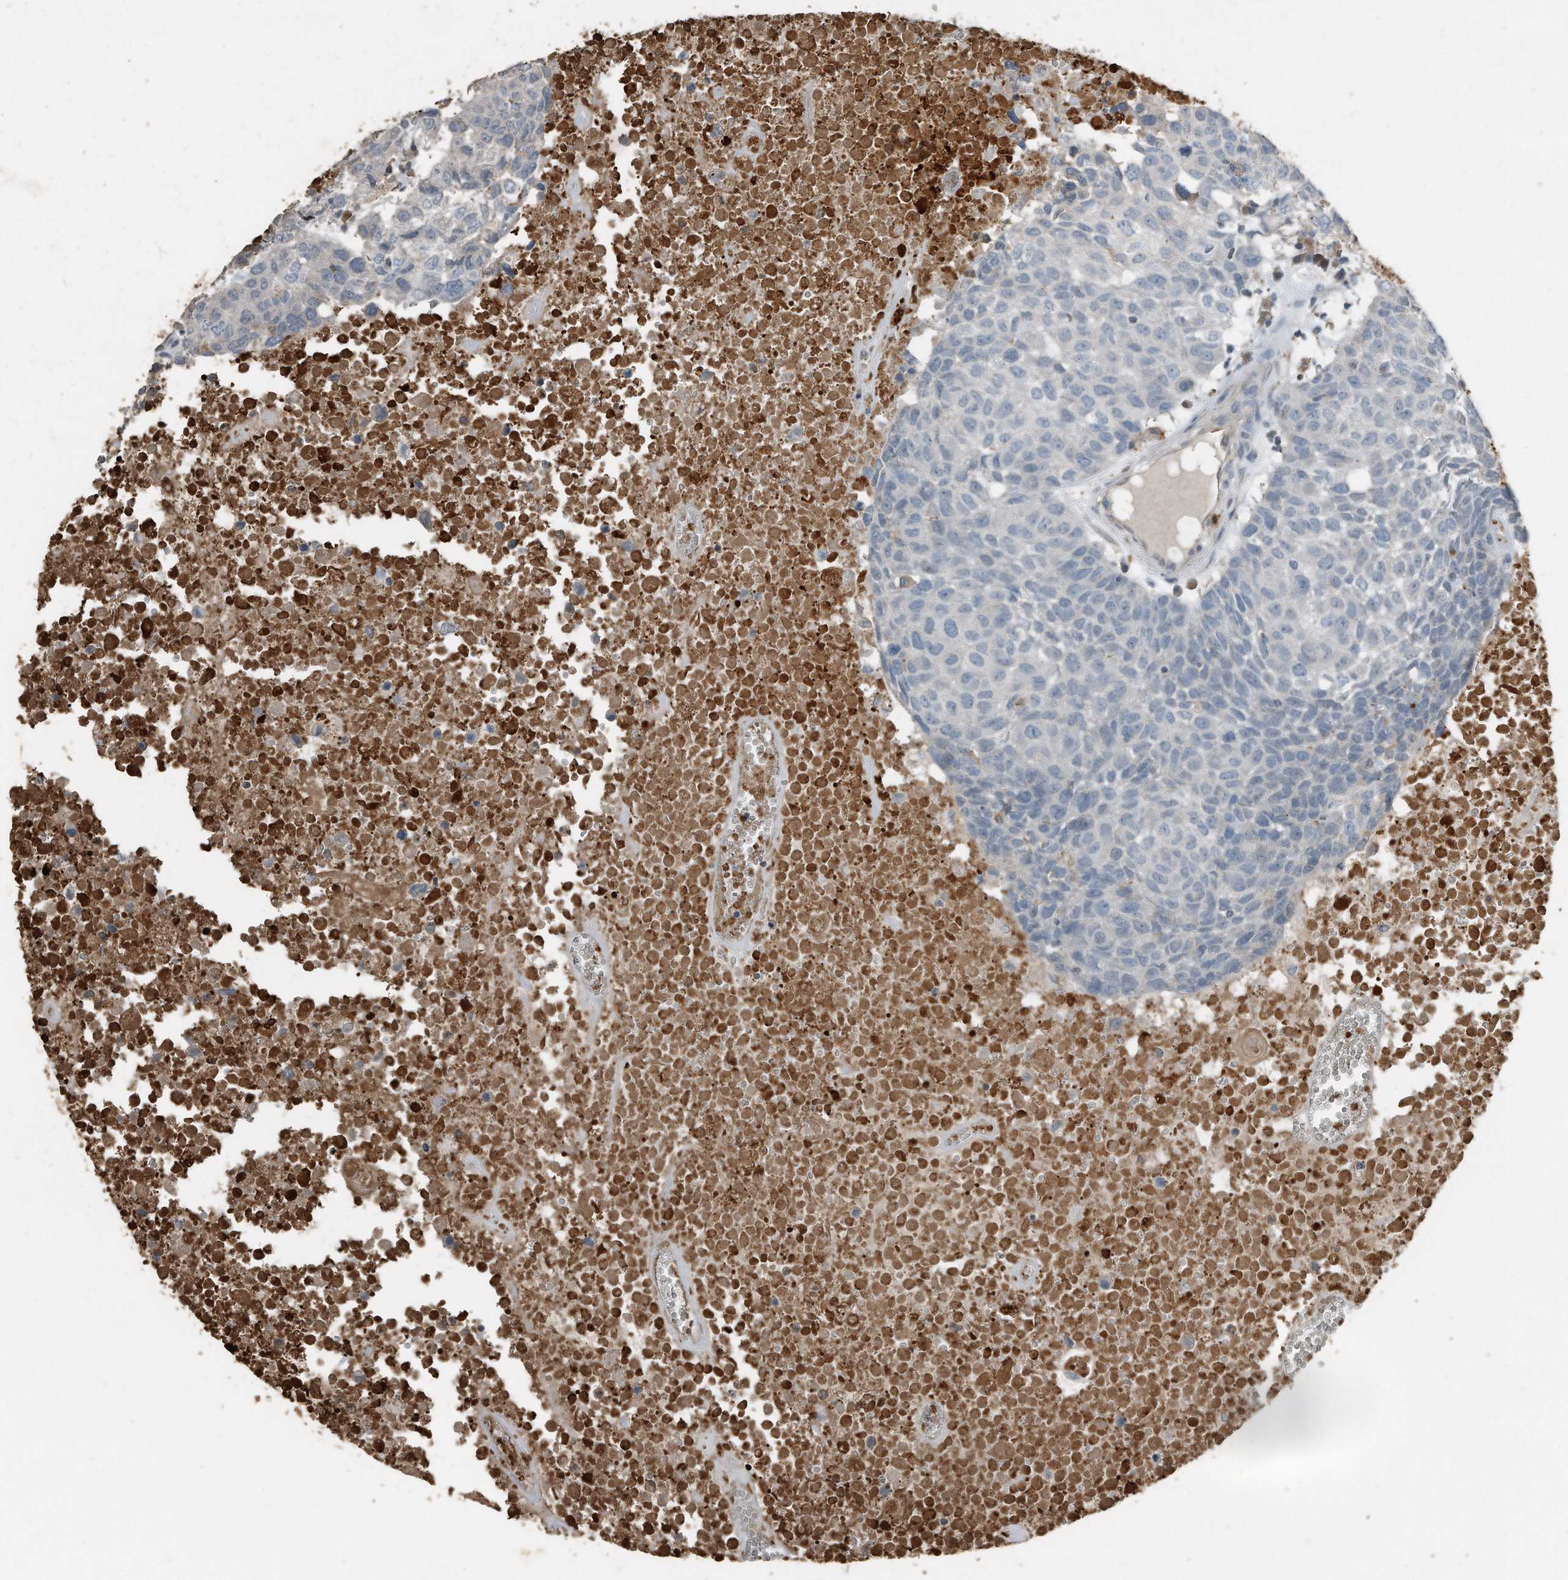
{"staining": {"intensity": "negative", "quantity": "none", "location": "none"}, "tissue": "head and neck cancer", "cell_type": "Tumor cells", "image_type": "cancer", "snomed": [{"axis": "morphology", "description": "Squamous cell carcinoma, NOS"}, {"axis": "topography", "description": "Head-Neck"}], "caption": "This is a image of IHC staining of head and neck cancer (squamous cell carcinoma), which shows no staining in tumor cells. (Stains: DAB (3,3'-diaminobenzidine) IHC with hematoxylin counter stain, Microscopy: brightfield microscopy at high magnification).", "gene": "C9", "patient": {"sex": "male", "age": 66}}